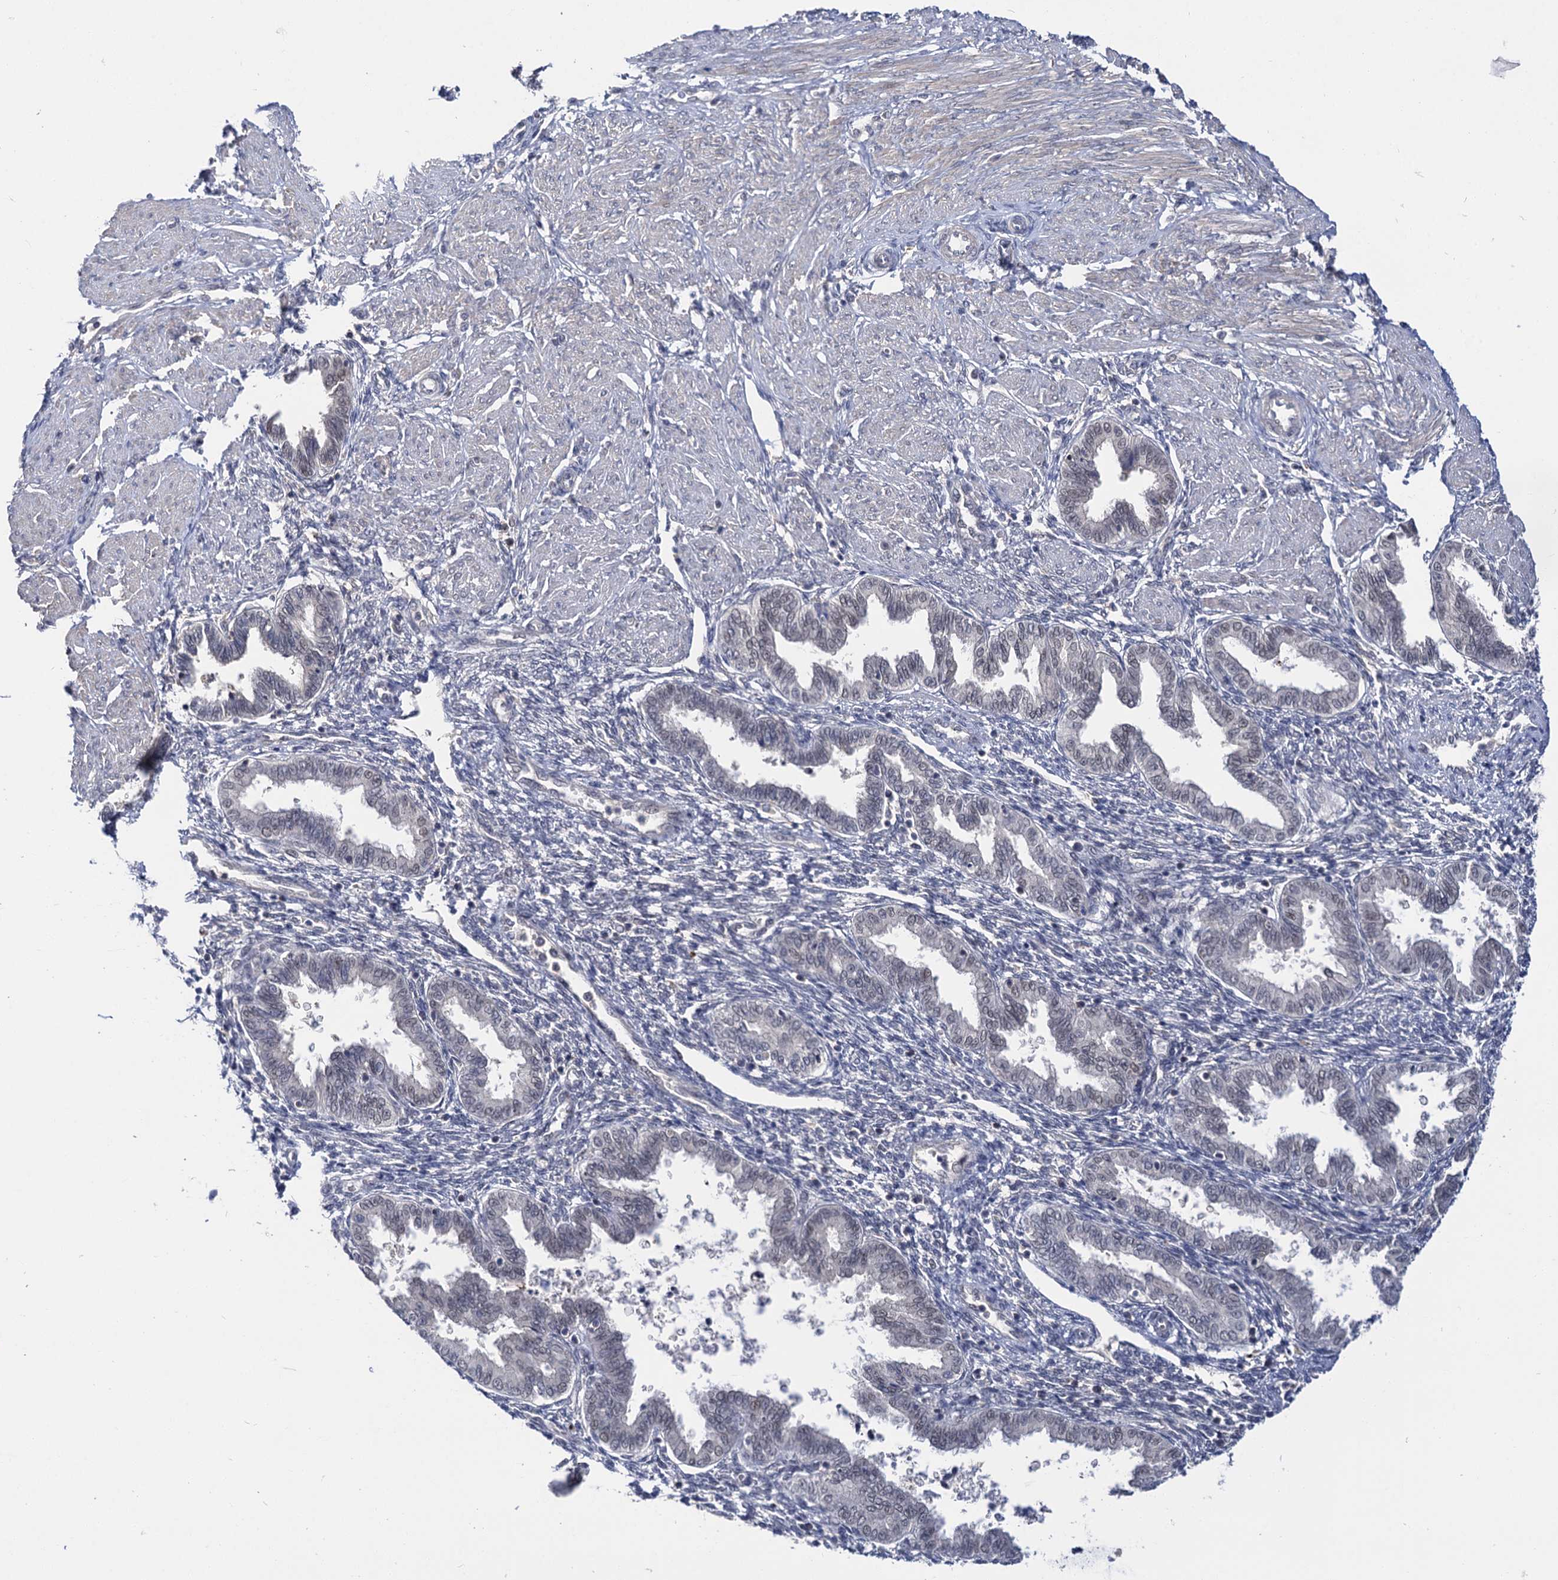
{"staining": {"intensity": "negative", "quantity": "none", "location": "none"}, "tissue": "endometrium", "cell_type": "Cells in endometrial stroma", "image_type": "normal", "snomed": [{"axis": "morphology", "description": "Normal tissue, NOS"}, {"axis": "topography", "description": "Endometrium"}], "caption": "A histopathology image of endometrium stained for a protein demonstrates no brown staining in cells in endometrial stroma.", "gene": "NEK10", "patient": {"sex": "female", "age": 33}}